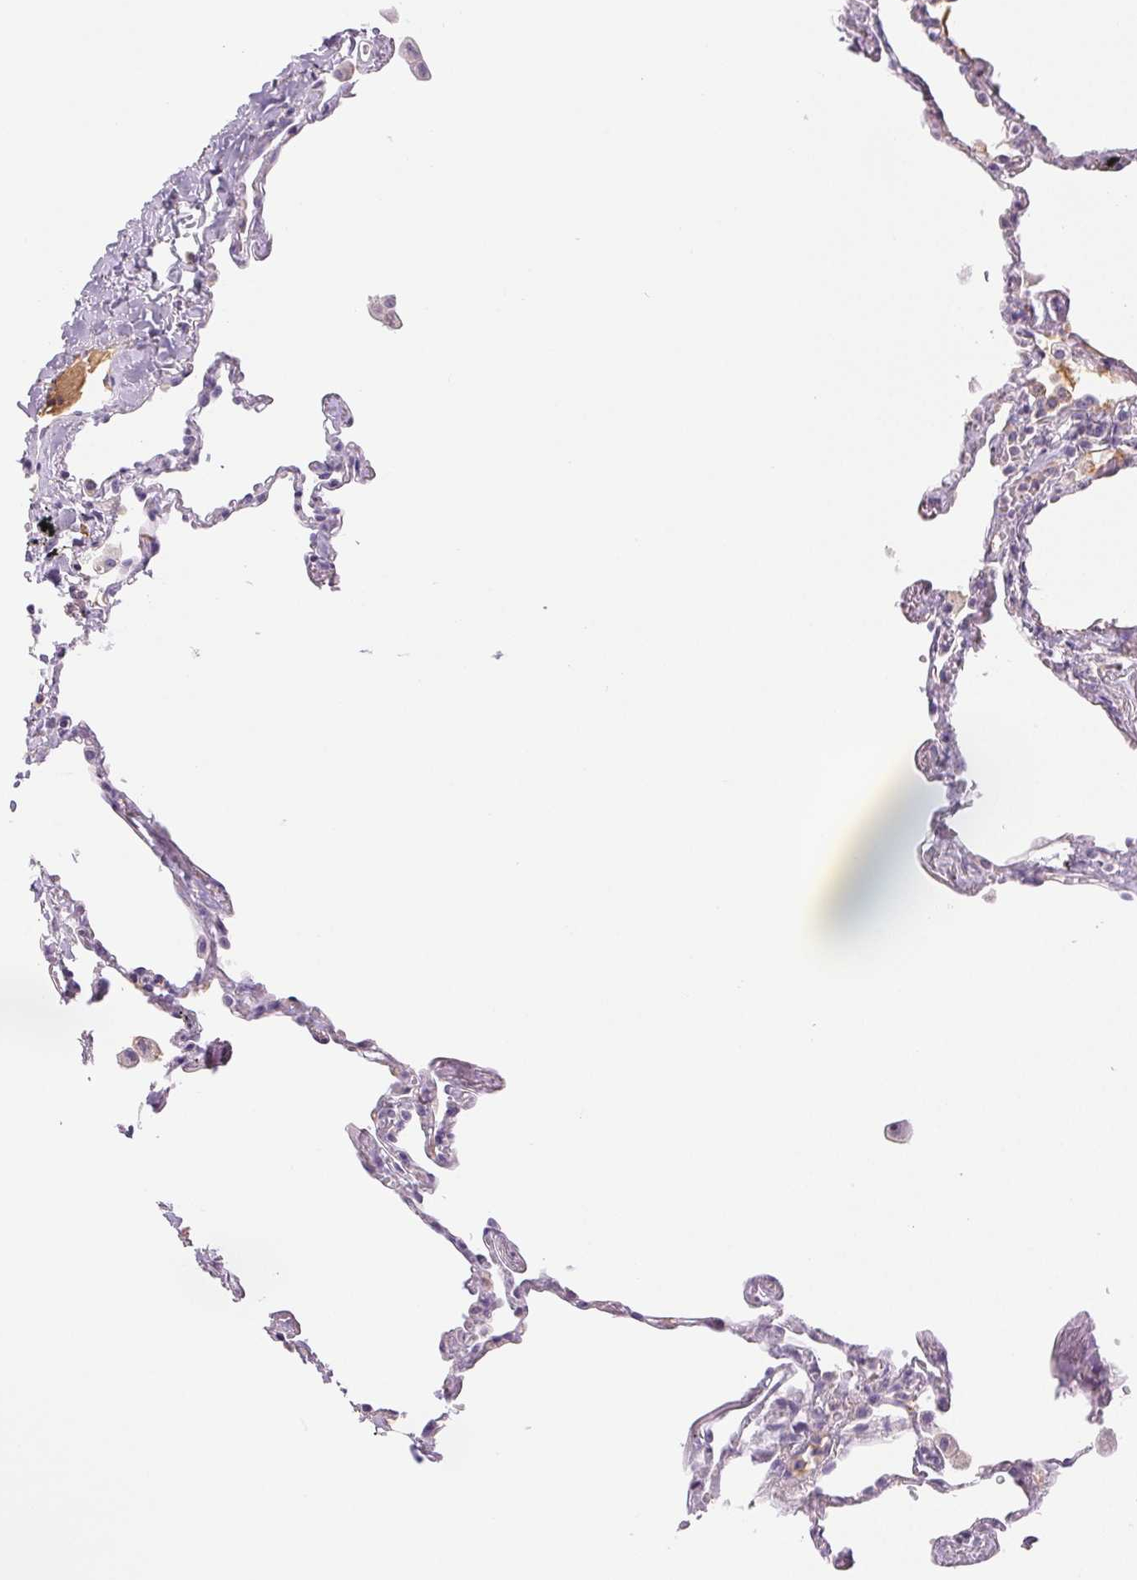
{"staining": {"intensity": "negative", "quantity": "none", "location": "none"}, "tissue": "lung", "cell_type": "Alveolar cells", "image_type": "normal", "snomed": [{"axis": "morphology", "description": "Normal tissue, NOS"}, {"axis": "topography", "description": "Lung"}], "caption": "Alveolar cells are negative for protein expression in unremarkable human lung.", "gene": "IFIT1B", "patient": {"sex": "female", "age": 67}}